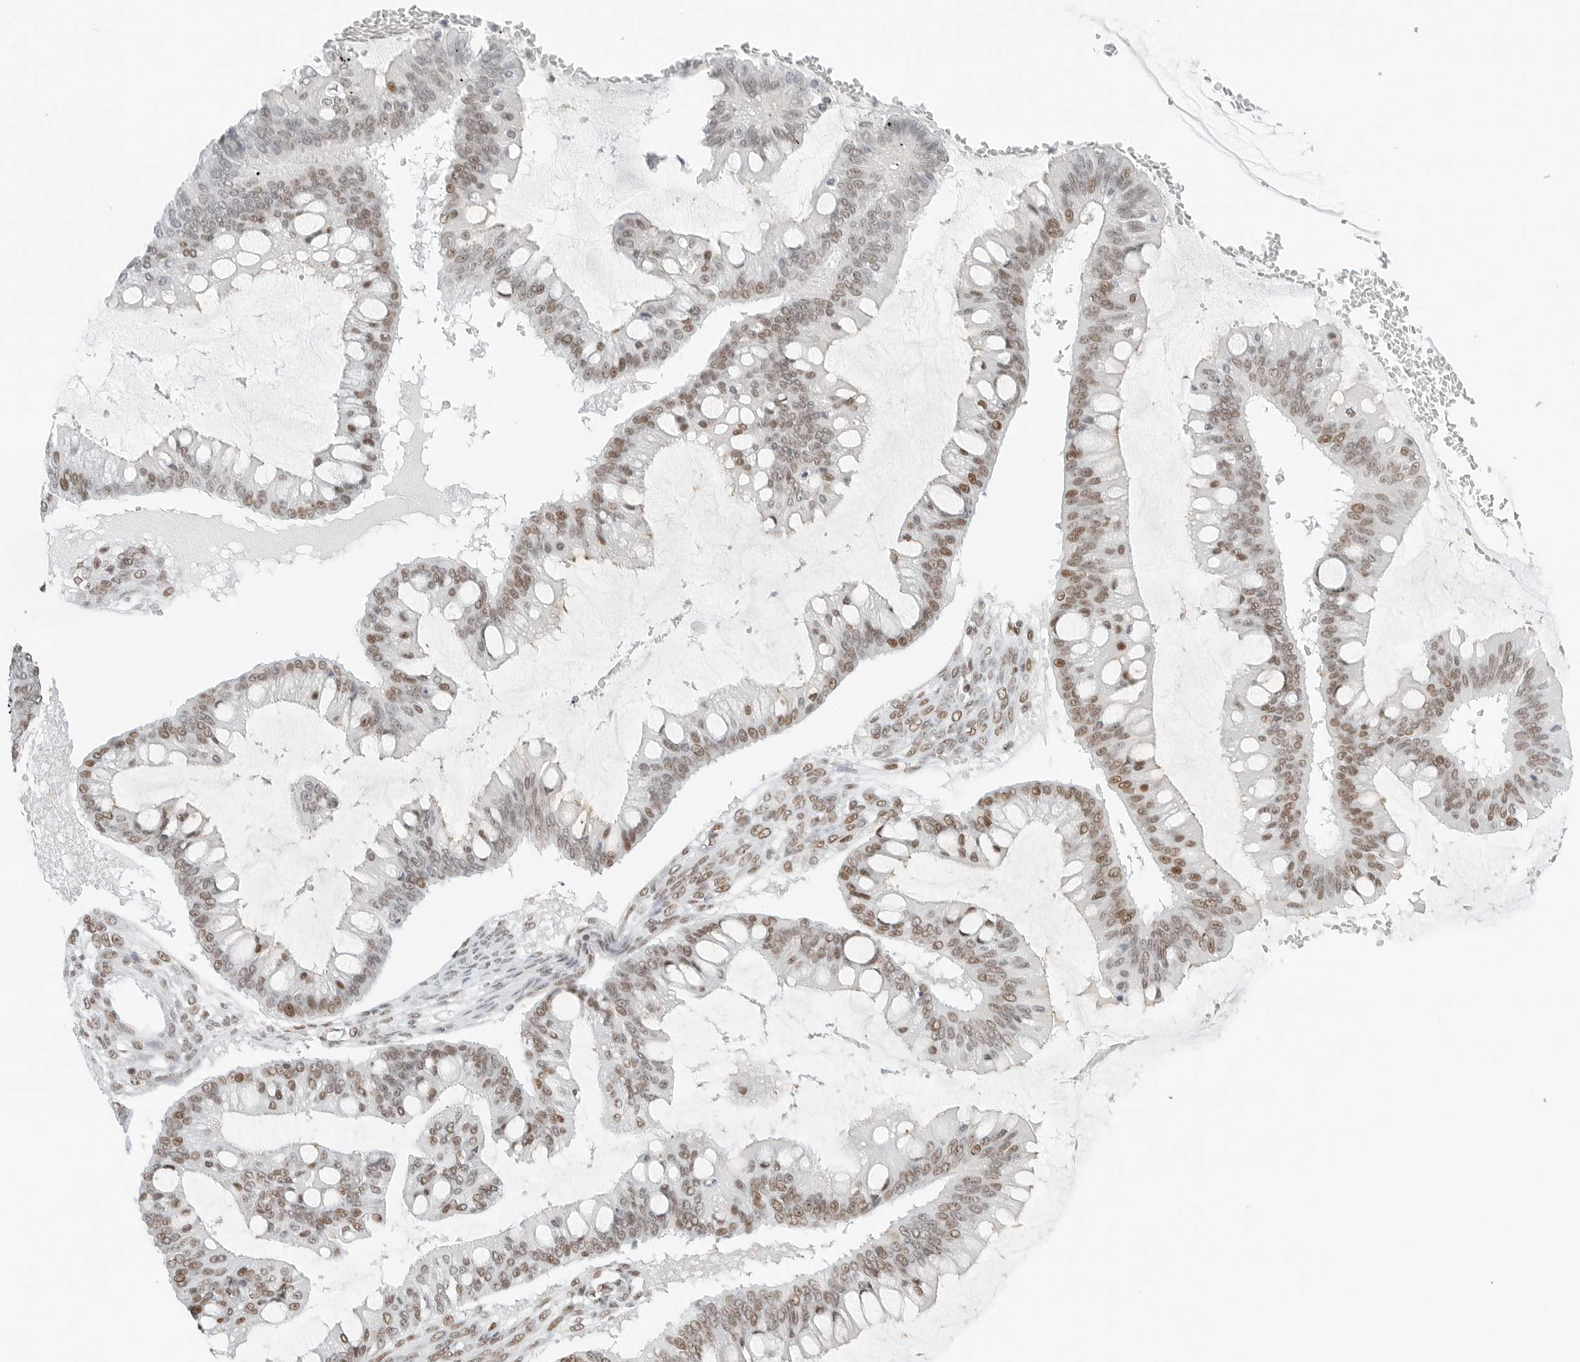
{"staining": {"intensity": "moderate", "quantity": "25%-75%", "location": "nuclear"}, "tissue": "ovarian cancer", "cell_type": "Tumor cells", "image_type": "cancer", "snomed": [{"axis": "morphology", "description": "Cystadenocarcinoma, mucinous, NOS"}, {"axis": "topography", "description": "Ovary"}], "caption": "Human ovarian cancer stained with a protein marker exhibits moderate staining in tumor cells.", "gene": "CRTC2", "patient": {"sex": "female", "age": 73}}